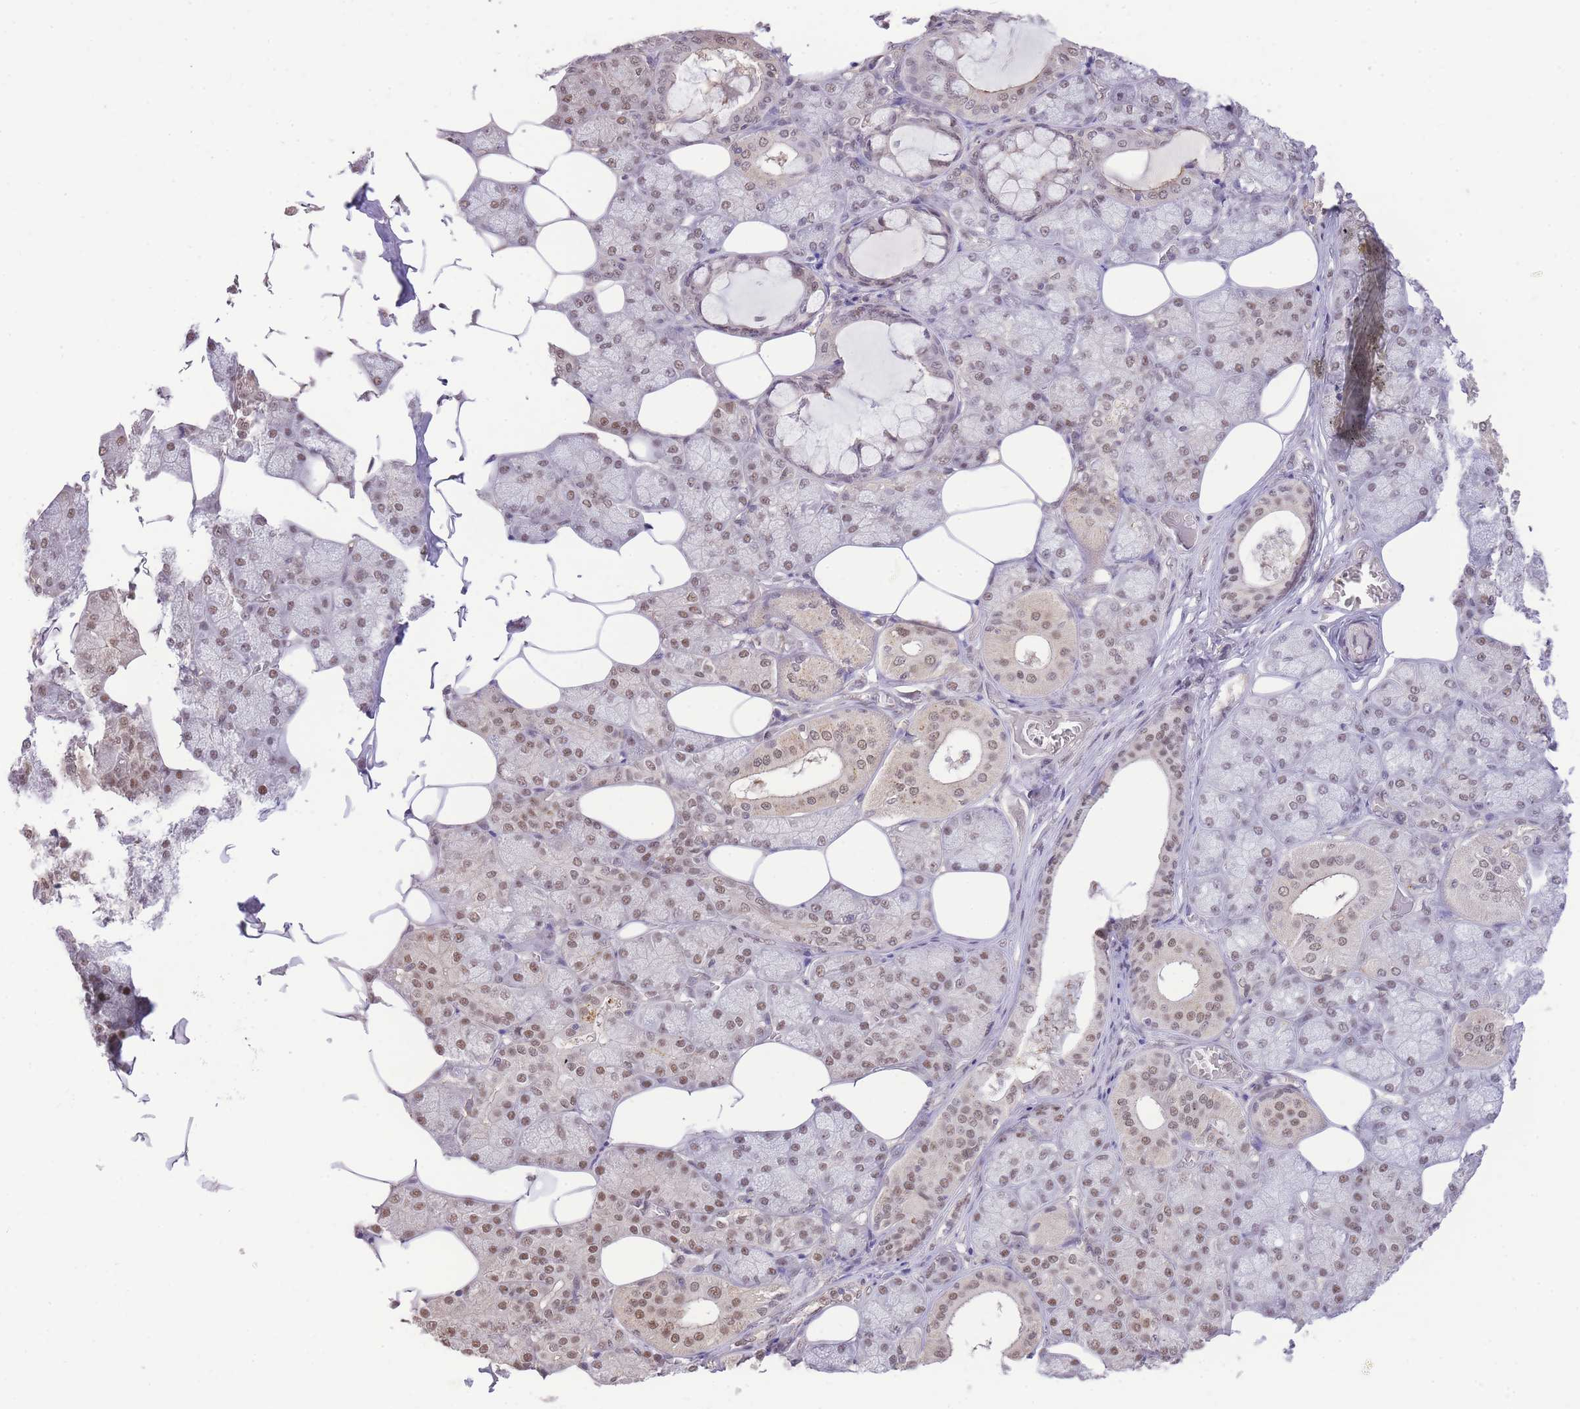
{"staining": {"intensity": "moderate", "quantity": ">75%", "location": "nuclear"}, "tissue": "salivary gland", "cell_type": "Glandular cells", "image_type": "normal", "snomed": [{"axis": "morphology", "description": "Normal tissue, NOS"}, {"axis": "topography", "description": "Salivary gland"}], "caption": "Immunohistochemical staining of unremarkable salivary gland reveals >75% levels of moderate nuclear protein positivity in about >75% of glandular cells. (Stains: DAB (3,3'-diaminobenzidine) in brown, nuclei in blue, Microscopy: brightfield microscopy at high magnification).", "gene": "UBXN7", "patient": {"sex": "male", "age": 62}}